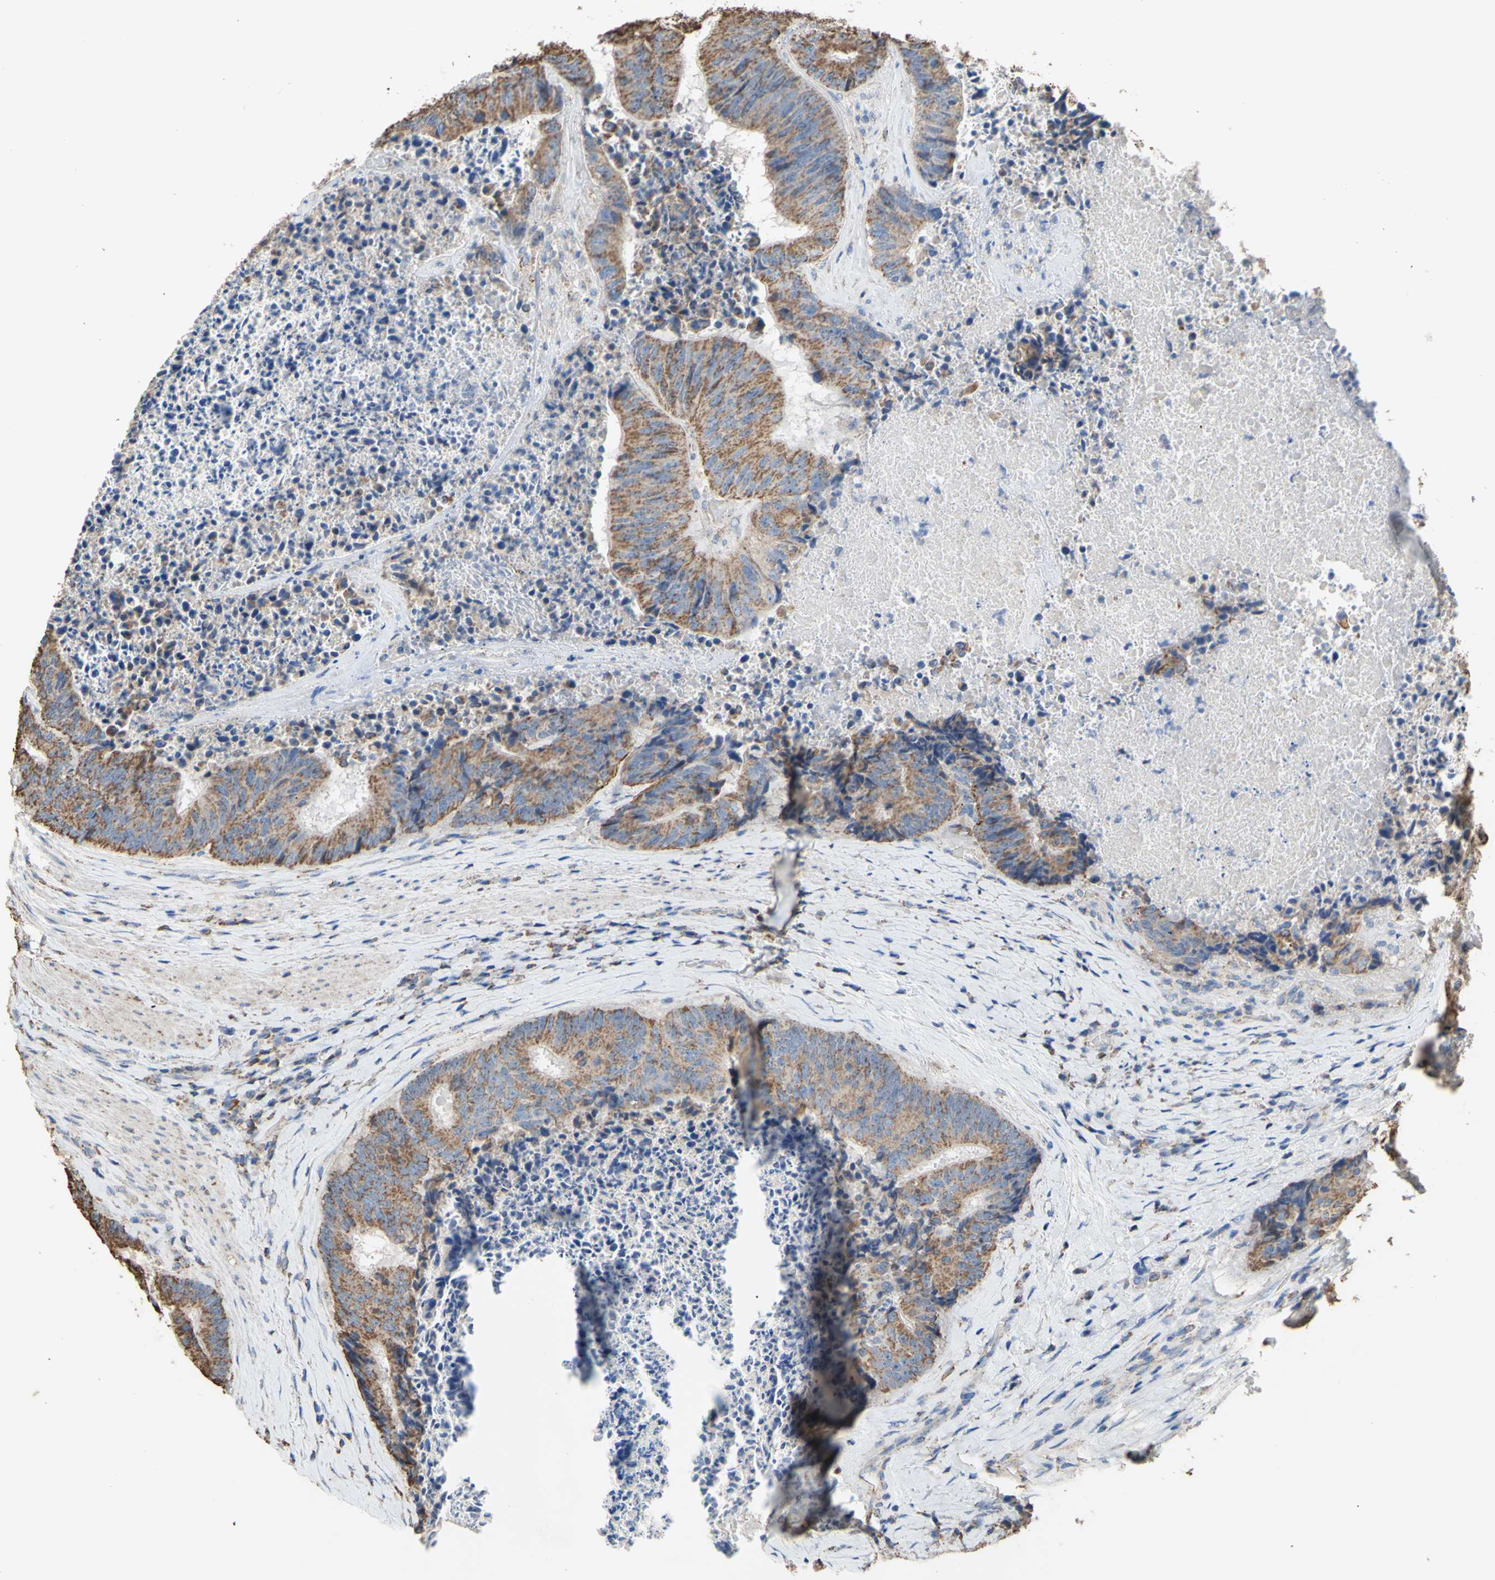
{"staining": {"intensity": "moderate", "quantity": ">75%", "location": "cytoplasmic/membranous"}, "tissue": "colorectal cancer", "cell_type": "Tumor cells", "image_type": "cancer", "snomed": [{"axis": "morphology", "description": "Adenocarcinoma, NOS"}, {"axis": "topography", "description": "Rectum"}], "caption": "An image showing moderate cytoplasmic/membranous positivity in approximately >75% of tumor cells in colorectal cancer, as visualized by brown immunohistochemical staining.", "gene": "CMKLR2", "patient": {"sex": "male", "age": 72}}